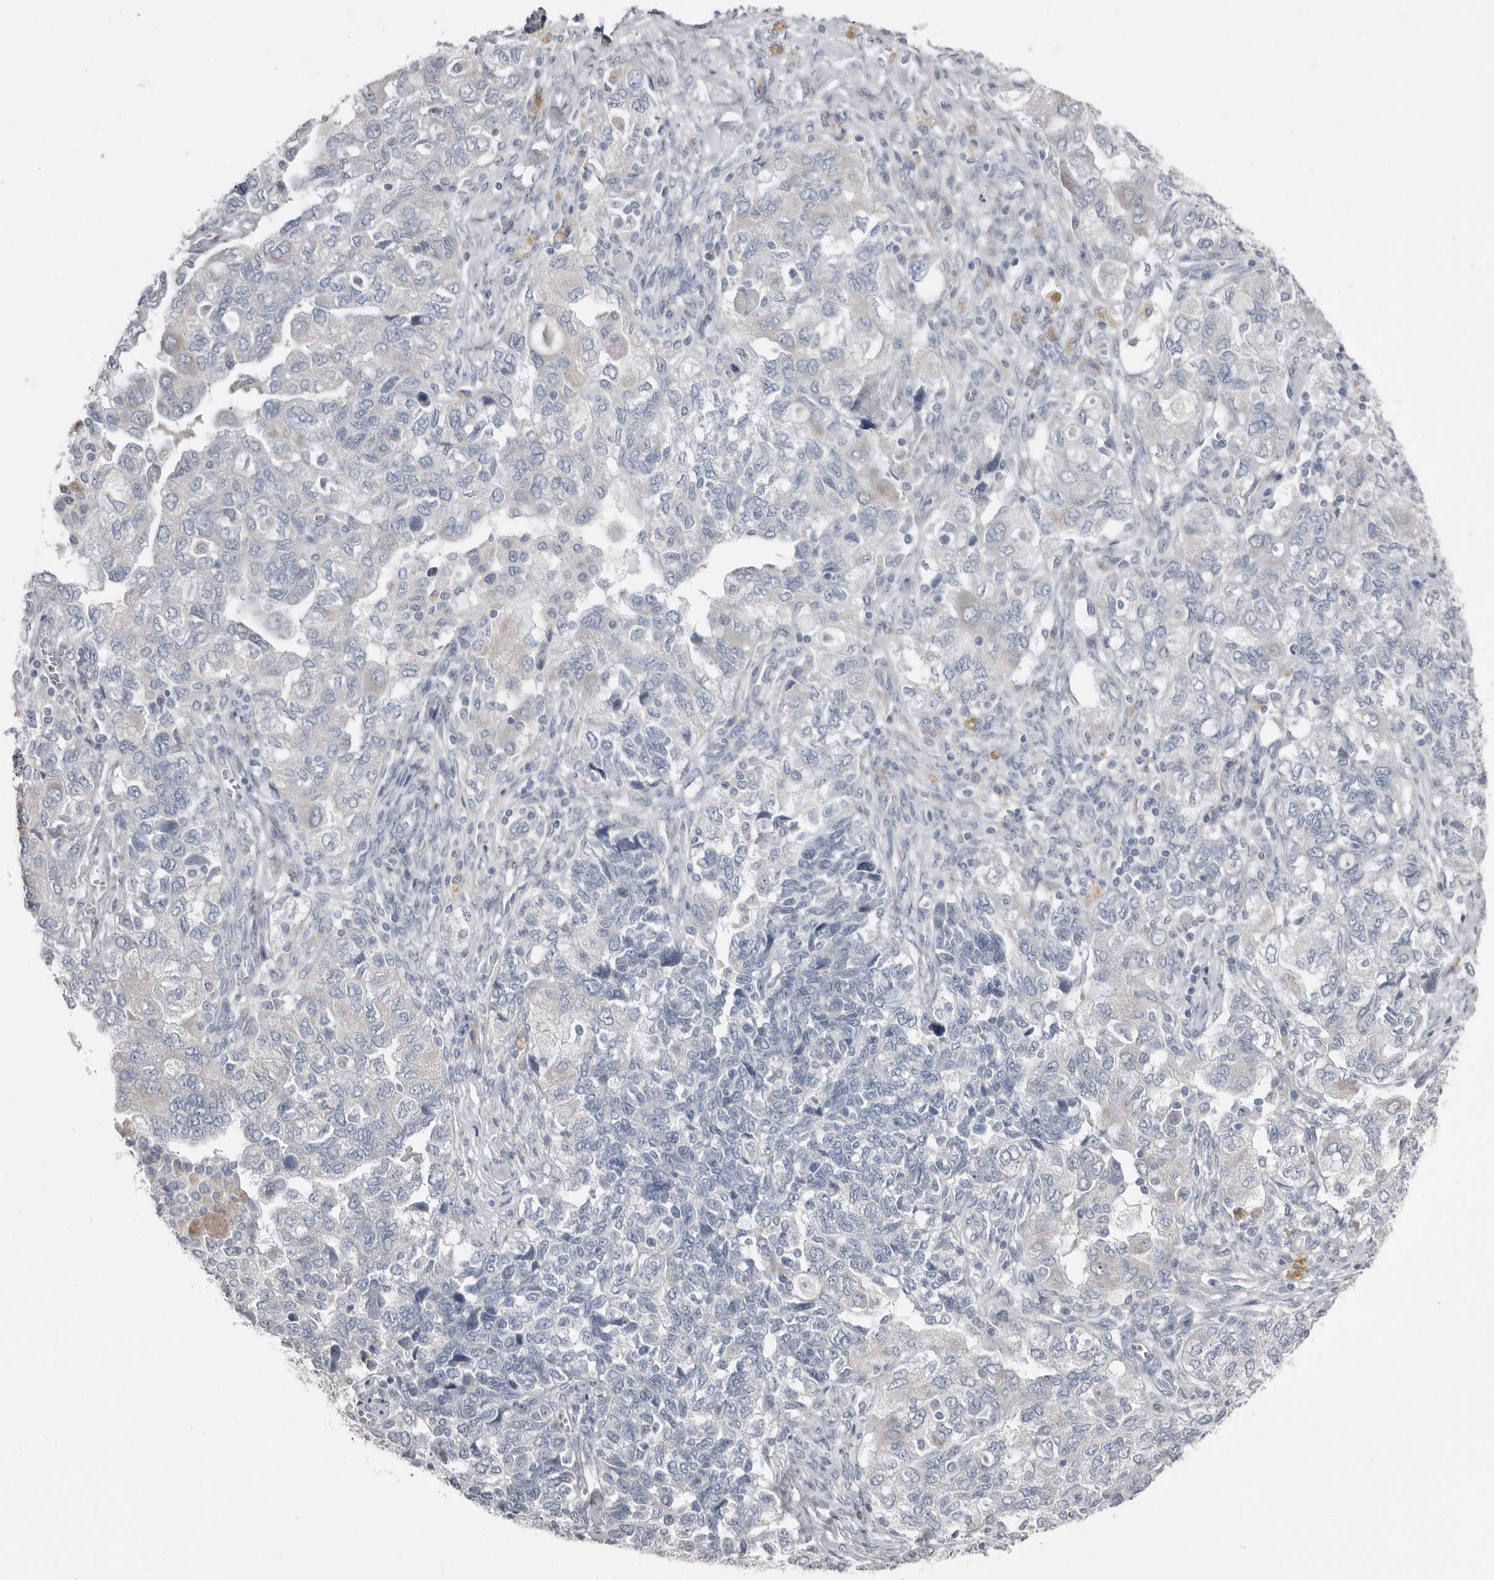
{"staining": {"intensity": "negative", "quantity": "none", "location": "none"}, "tissue": "ovarian cancer", "cell_type": "Tumor cells", "image_type": "cancer", "snomed": [{"axis": "morphology", "description": "Carcinoma, NOS"}, {"axis": "morphology", "description": "Cystadenocarcinoma, serous, NOS"}, {"axis": "topography", "description": "Ovary"}], "caption": "Protein analysis of serous cystadenocarcinoma (ovarian) displays no significant positivity in tumor cells.", "gene": "ZNF114", "patient": {"sex": "female", "age": 69}}